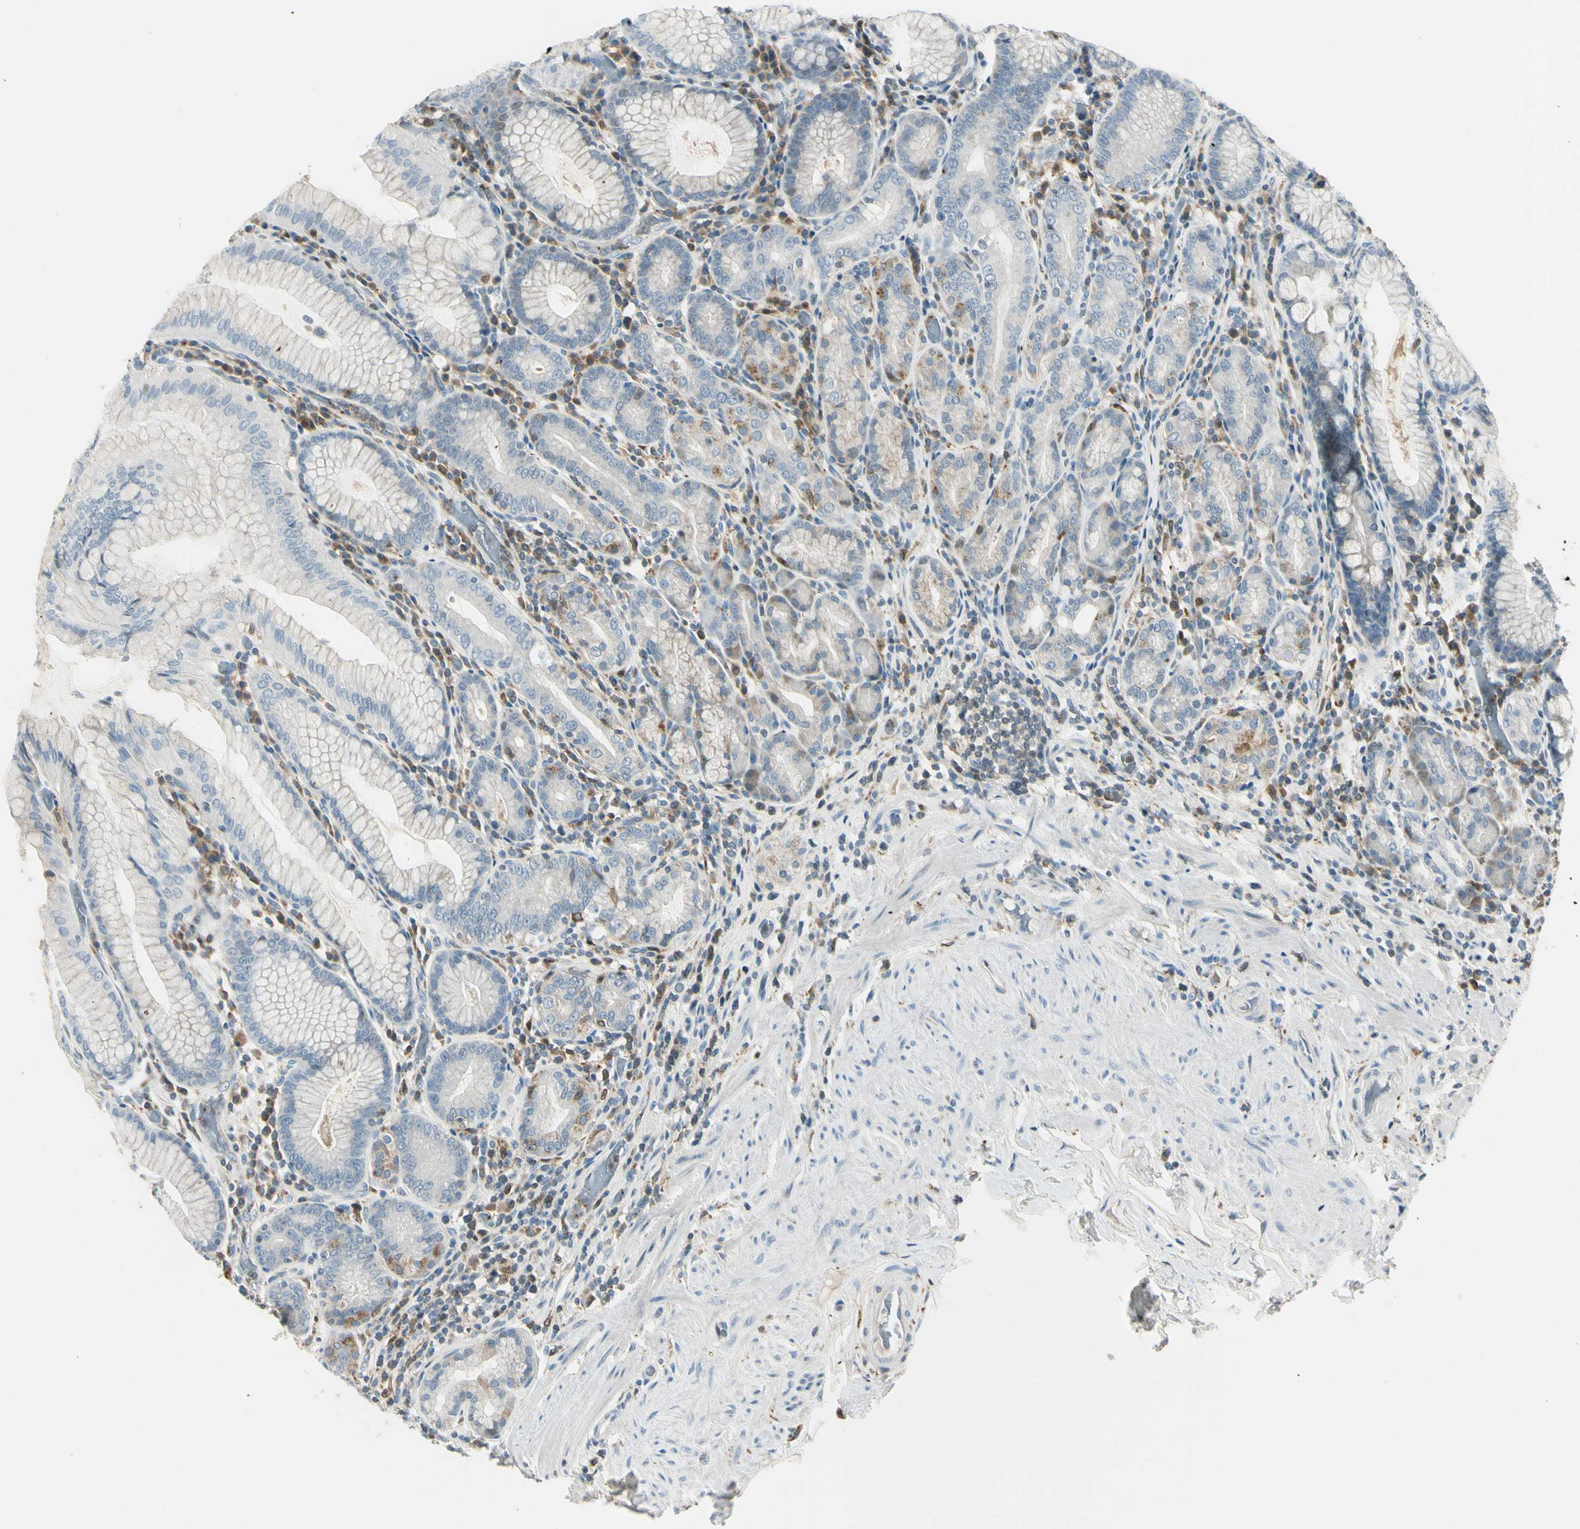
{"staining": {"intensity": "weak", "quantity": "25%-75%", "location": "cytoplasmic/membranous"}, "tissue": "stomach", "cell_type": "Glandular cells", "image_type": "normal", "snomed": [{"axis": "morphology", "description": "Normal tissue, NOS"}, {"axis": "topography", "description": "Stomach, lower"}], "caption": "Protein positivity by immunohistochemistry demonstrates weak cytoplasmic/membranous positivity in approximately 25%-75% of glandular cells in unremarkable stomach. Nuclei are stained in blue.", "gene": "CYRIB", "patient": {"sex": "female", "age": 76}}